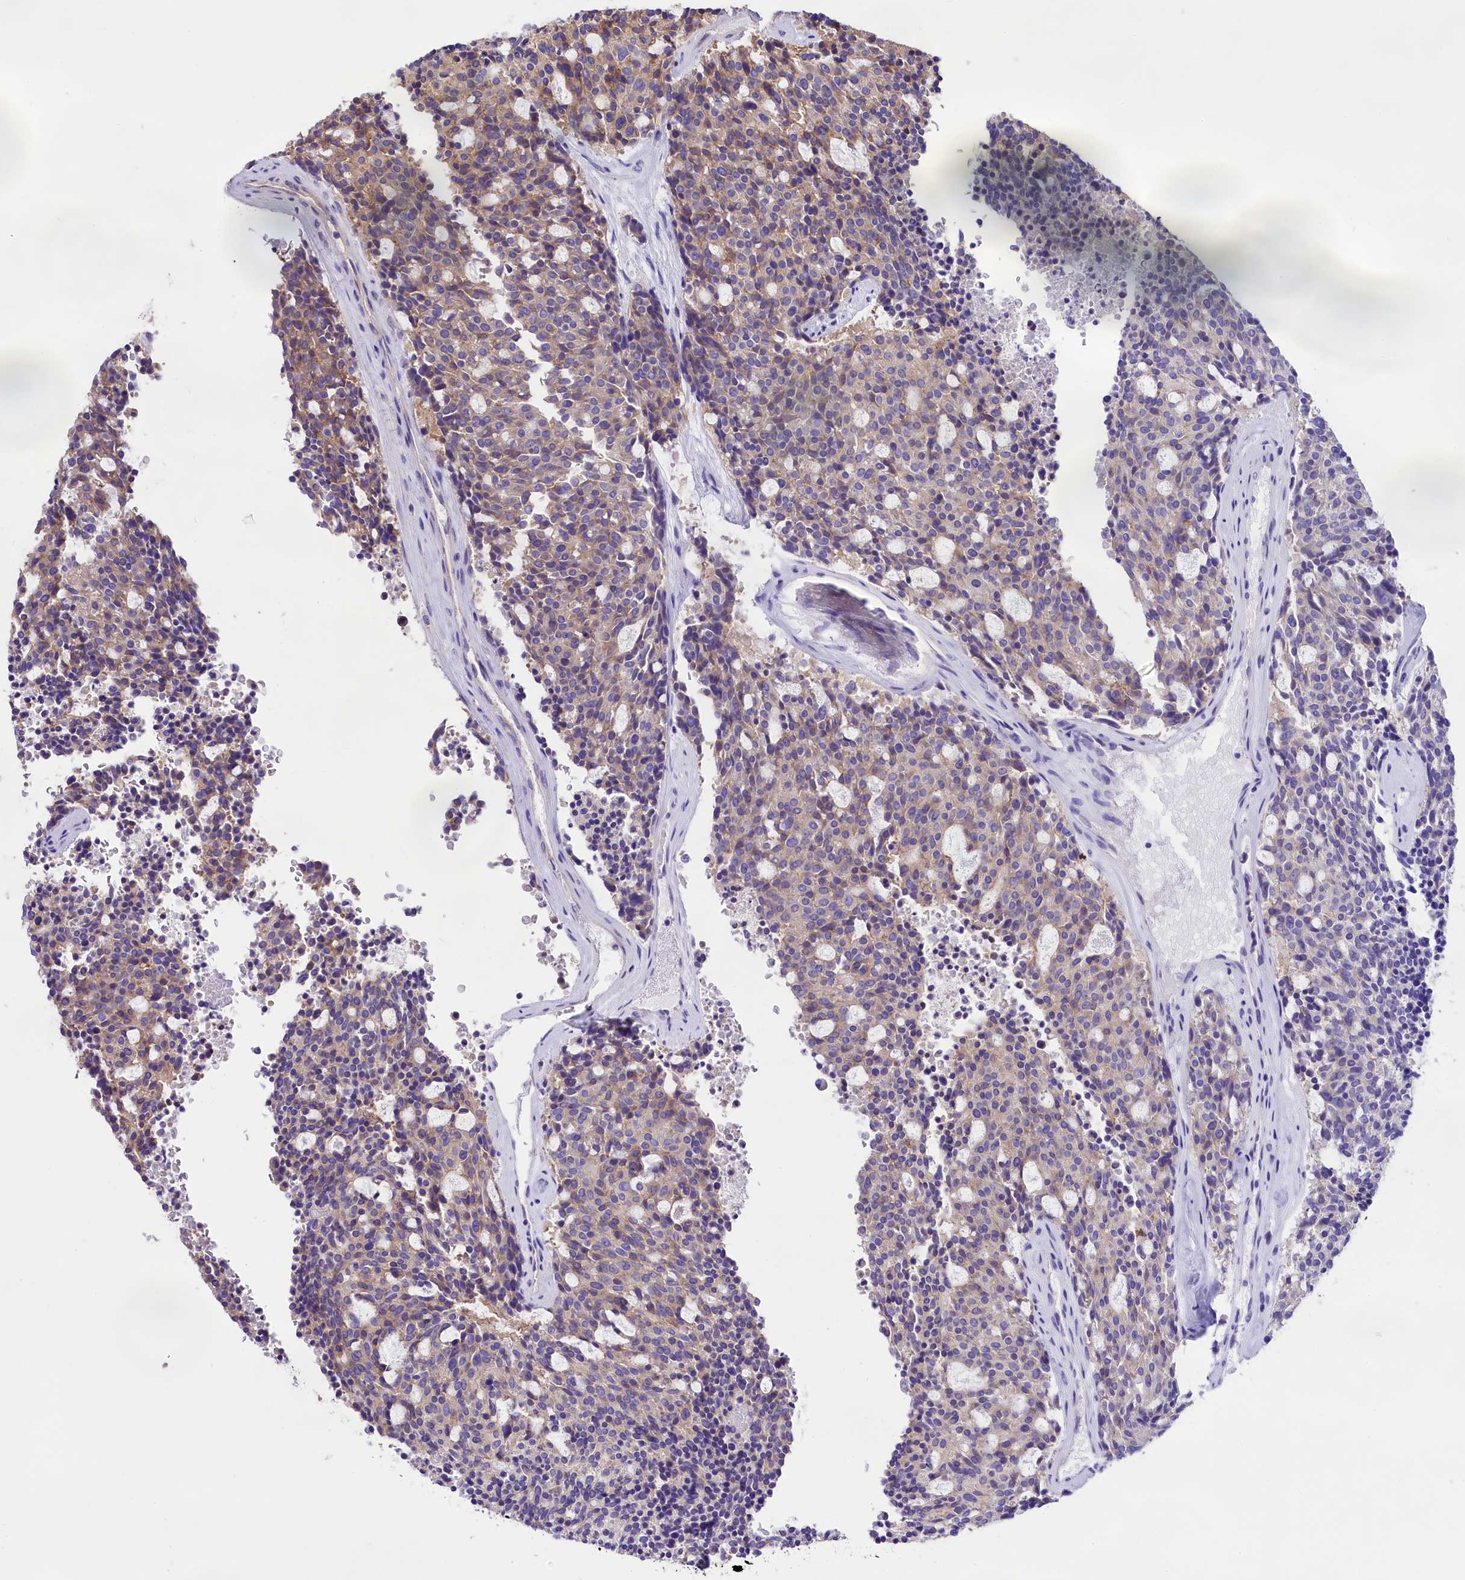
{"staining": {"intensity": "weak", "quantity": "25%-75%", "location": "cytoplasmic/membranous"}, "tissue": "carcinoid", "cell_type": "Tumor cells", "image_type": "cancer", "snomed": [{"axis": "morphology", "description": "Carcinoid, malignant, NOS"}, {"axis": "topography", "description": "Pancreas"}], "caption": "Human carcinoid stained with a protein marker shows weak staining in tumor cells.", "gene": "PEMT", "patient": {"sex": "female", "age": 54}}